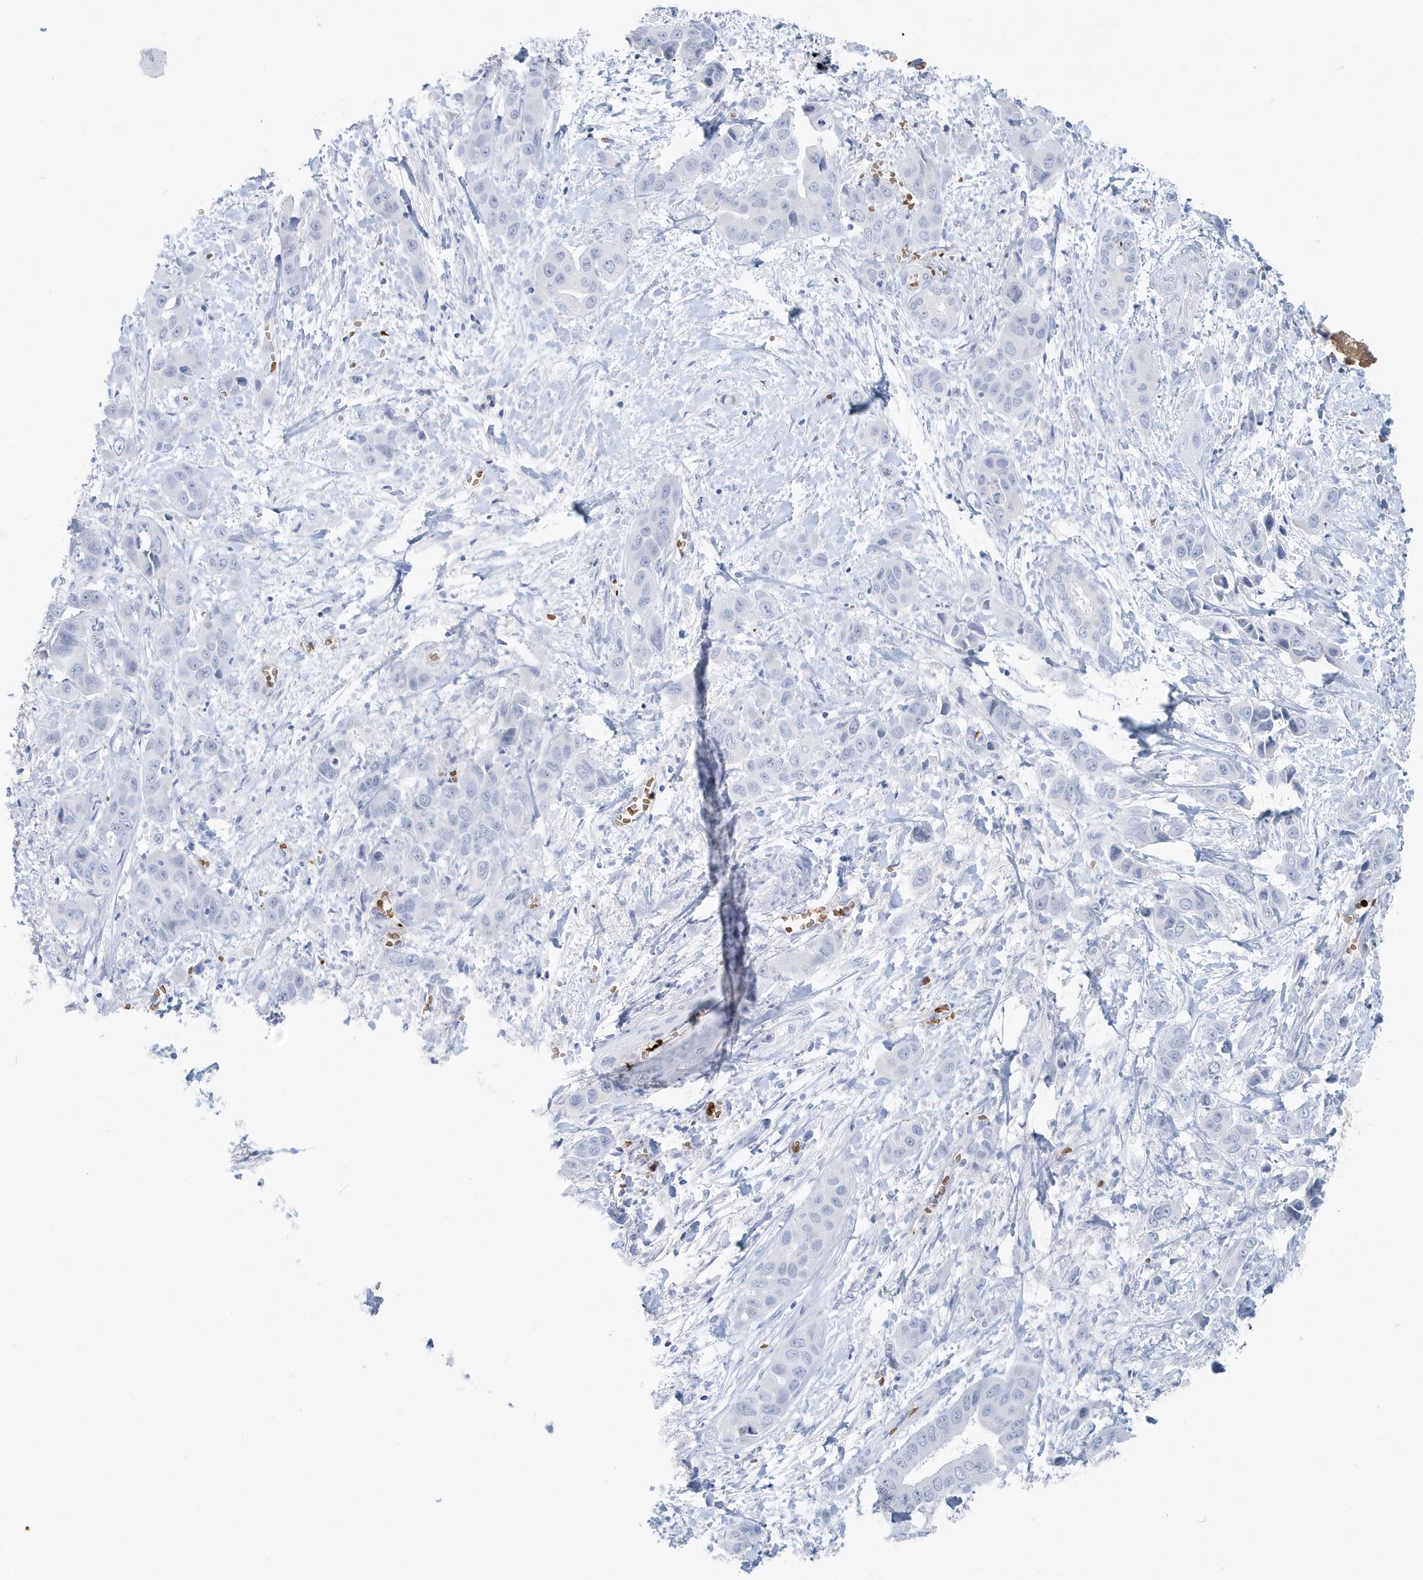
{"staining": {"intensity": "negative", "quantity": "none", "location": "none"}, "tissue": "liver cancer", "cell_type": "Tumor cells", "image_type": "cancer", "snomed": [{"axis": "morphology", "description": "Cholangiocarcinoma"}, {"axis": "topography", "description": "Liver"}], "caption": "Tumor cells are negative for protein expression in human cholangiocarcinoma (liver).", "gene": "HBA2", "patient": {"sex": "female", "age": 52}}